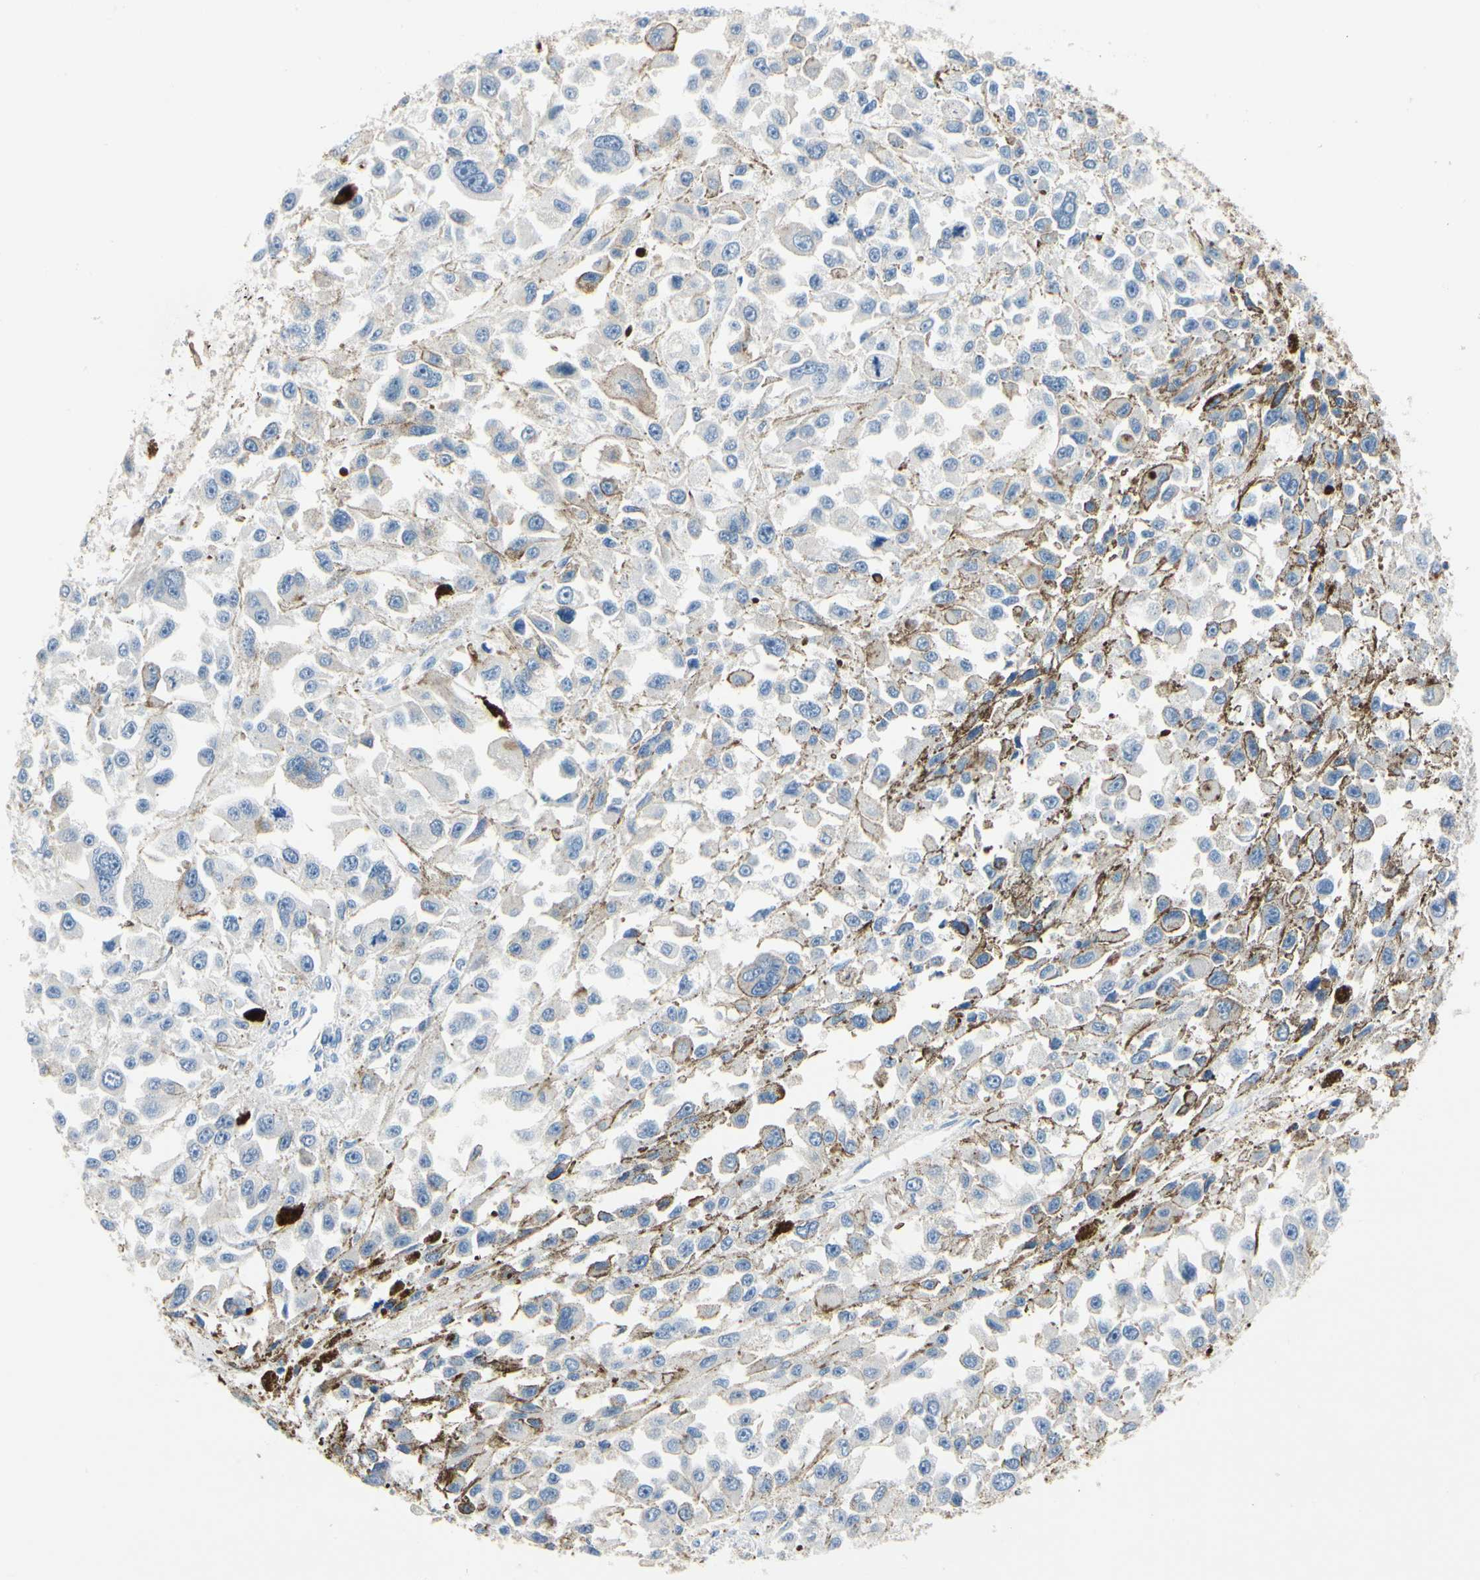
{"staining": {"intensity": "moderate", "quantity": "25%-75%", "location": "cytoplasmic/membranous"}, "tissue": "melanoma", "cell_type": "Tumor cells", "image_type": "cancer", "snomed": [{"axis": "morphology", "description": "Malignant melanoma, Metastatic site"}, {"axis": "topography", "description": "Lymph node"}], "caption": "There is medium levels of moderate cytoplasmic/membranous positivity in tumor cells of malignant melanoma (metastatic site), as demonstrated by immunohistochemical staining (brown color).", "gene": "RETSAT", "patient": {"sex": "male", "age": 59}}